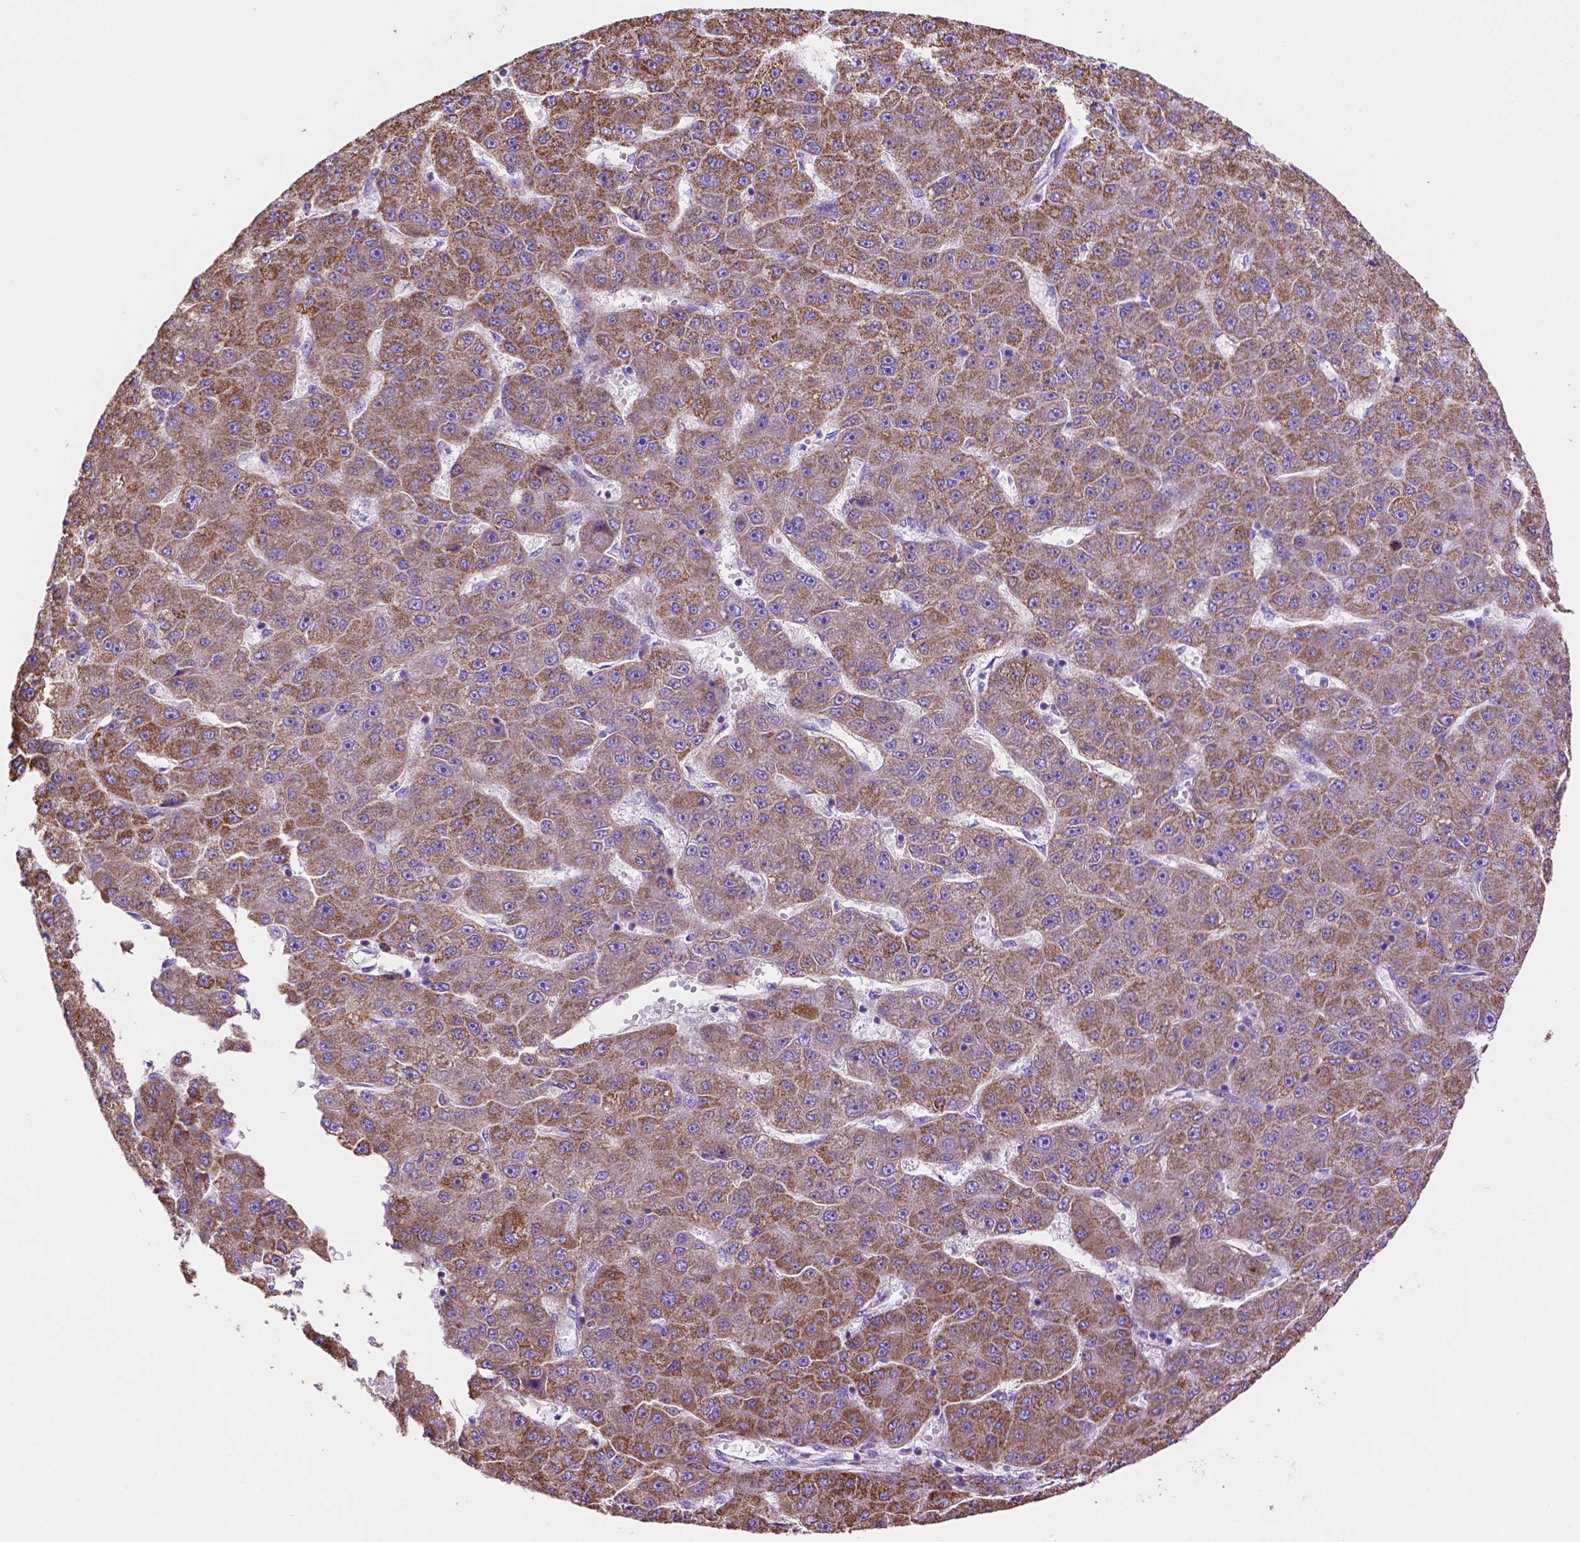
{"staining": {"intensity": "moderate", "quantity": ">75%", "location": "cytoplasmic/membranous"}, "tissue": "liver cancer", "cell_type": "Tumor cells", "image_type": "cancer", "snomed": [{"axis": "morphology", "description": "Carcinoma, Hepatocellular, NOS"}, {"axis": "topography", "description": "Liver"}], "caption": "The immunohistochemical stain shows moderate cytoplasmic/membranous expression in tumor cells of hepatocellular carcinoma (liver) tissue.", "gene": "GDPD5", "patient": {"sex": "male", "age": 67}}